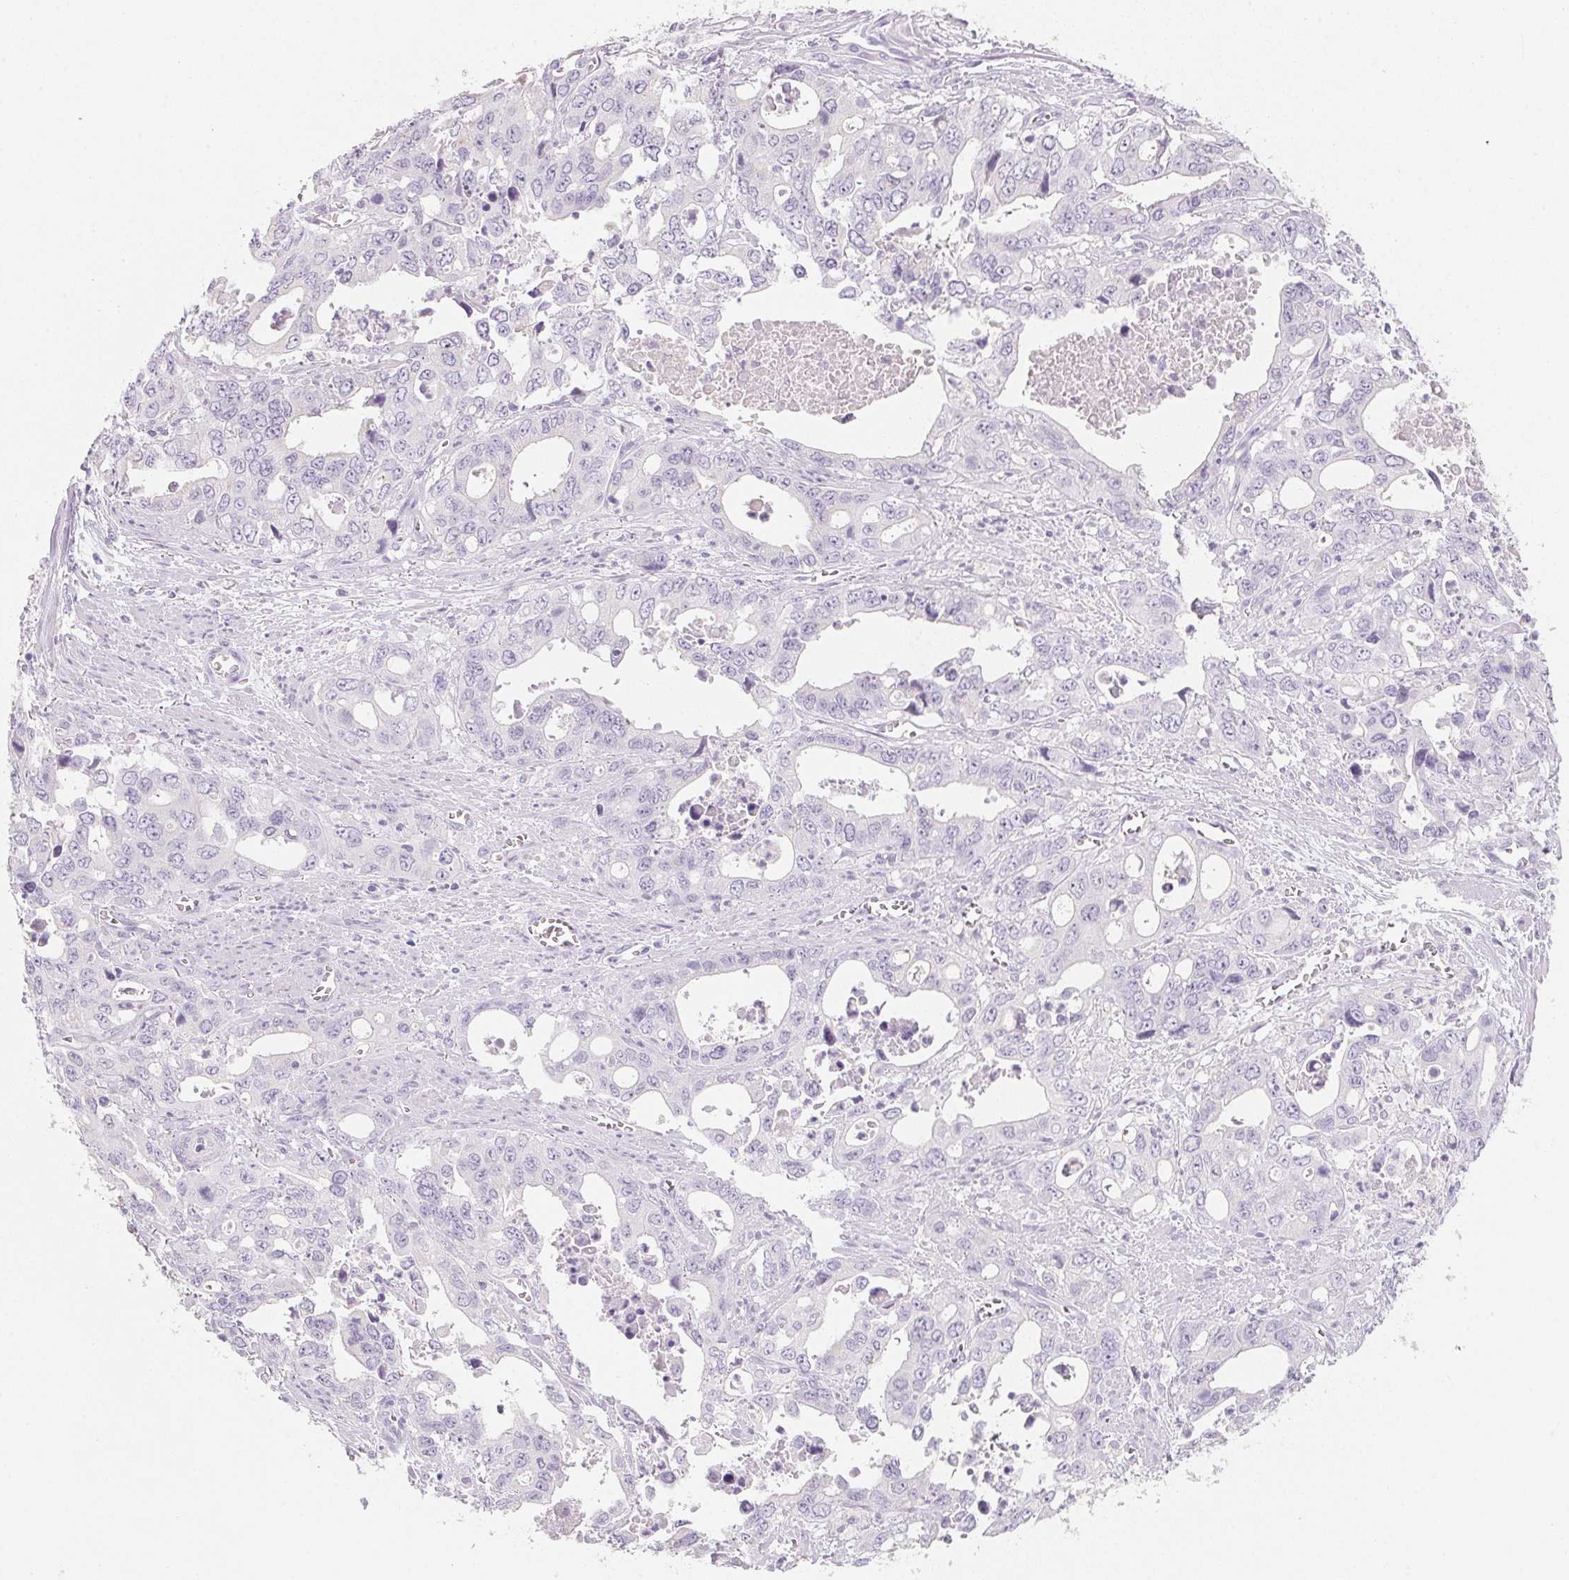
{"staining": {"intensity": "negative", "quantity": "none", "location": "none"}, "tissue": "stomach cancer", "cell_type": "Tumor cells", "image_type": "cancer", "snomed": [{"axis": "morphology", "description": "Adenocarcinoma, NOS"}, {"axis": "topography", "description": "Stomach, upper"}], "caption": "Human adenocarcinoma (stomach) stained for a protein using IHC exhibits no positivity in tumor cells.", "gene": "ACP3", "patient": {"sex": "male", "age": 74}}